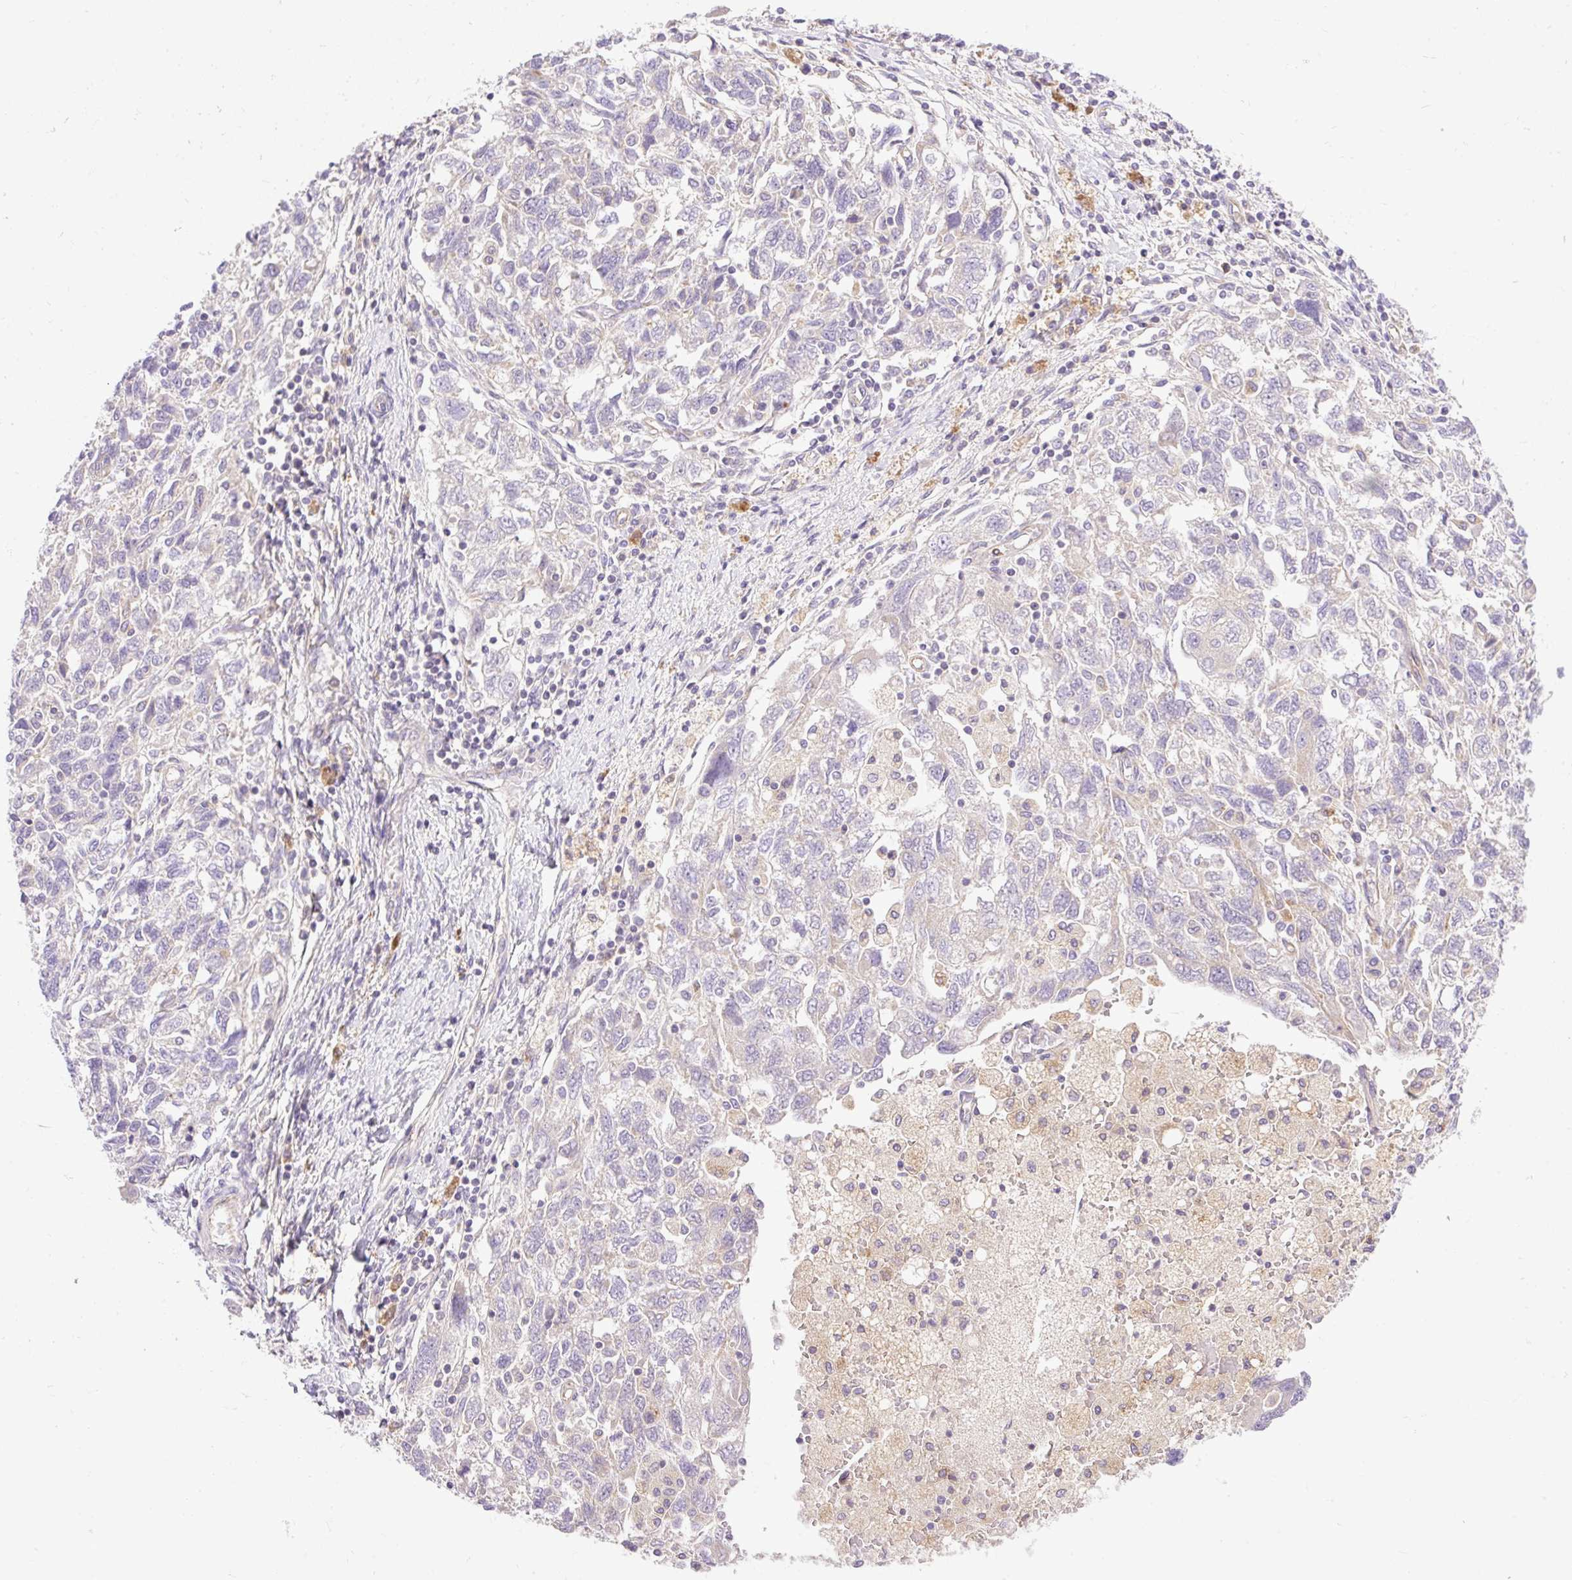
{"staining": {"intensity": "negative", "quantity": "none", "location": "none"}, "tissue": "ovarian cancer", "cell_type": "Tumor cells", "image_type": "cancer", "snomed": [{"axis": "morphology", "description": "Carcinoma, NOS"}, {"axis": "morphology", "description": "Cystadenocarcinoma, serous, NOS"}, {"axis": "topography", "description": "Ovary"}], "caption": "The photomicrograph exhibits no significant staining in tumor cells of ovarian serous cystadenocarcinoma.", "gene": "HEXB", "patient": {"sex": "female", "age": 69}}